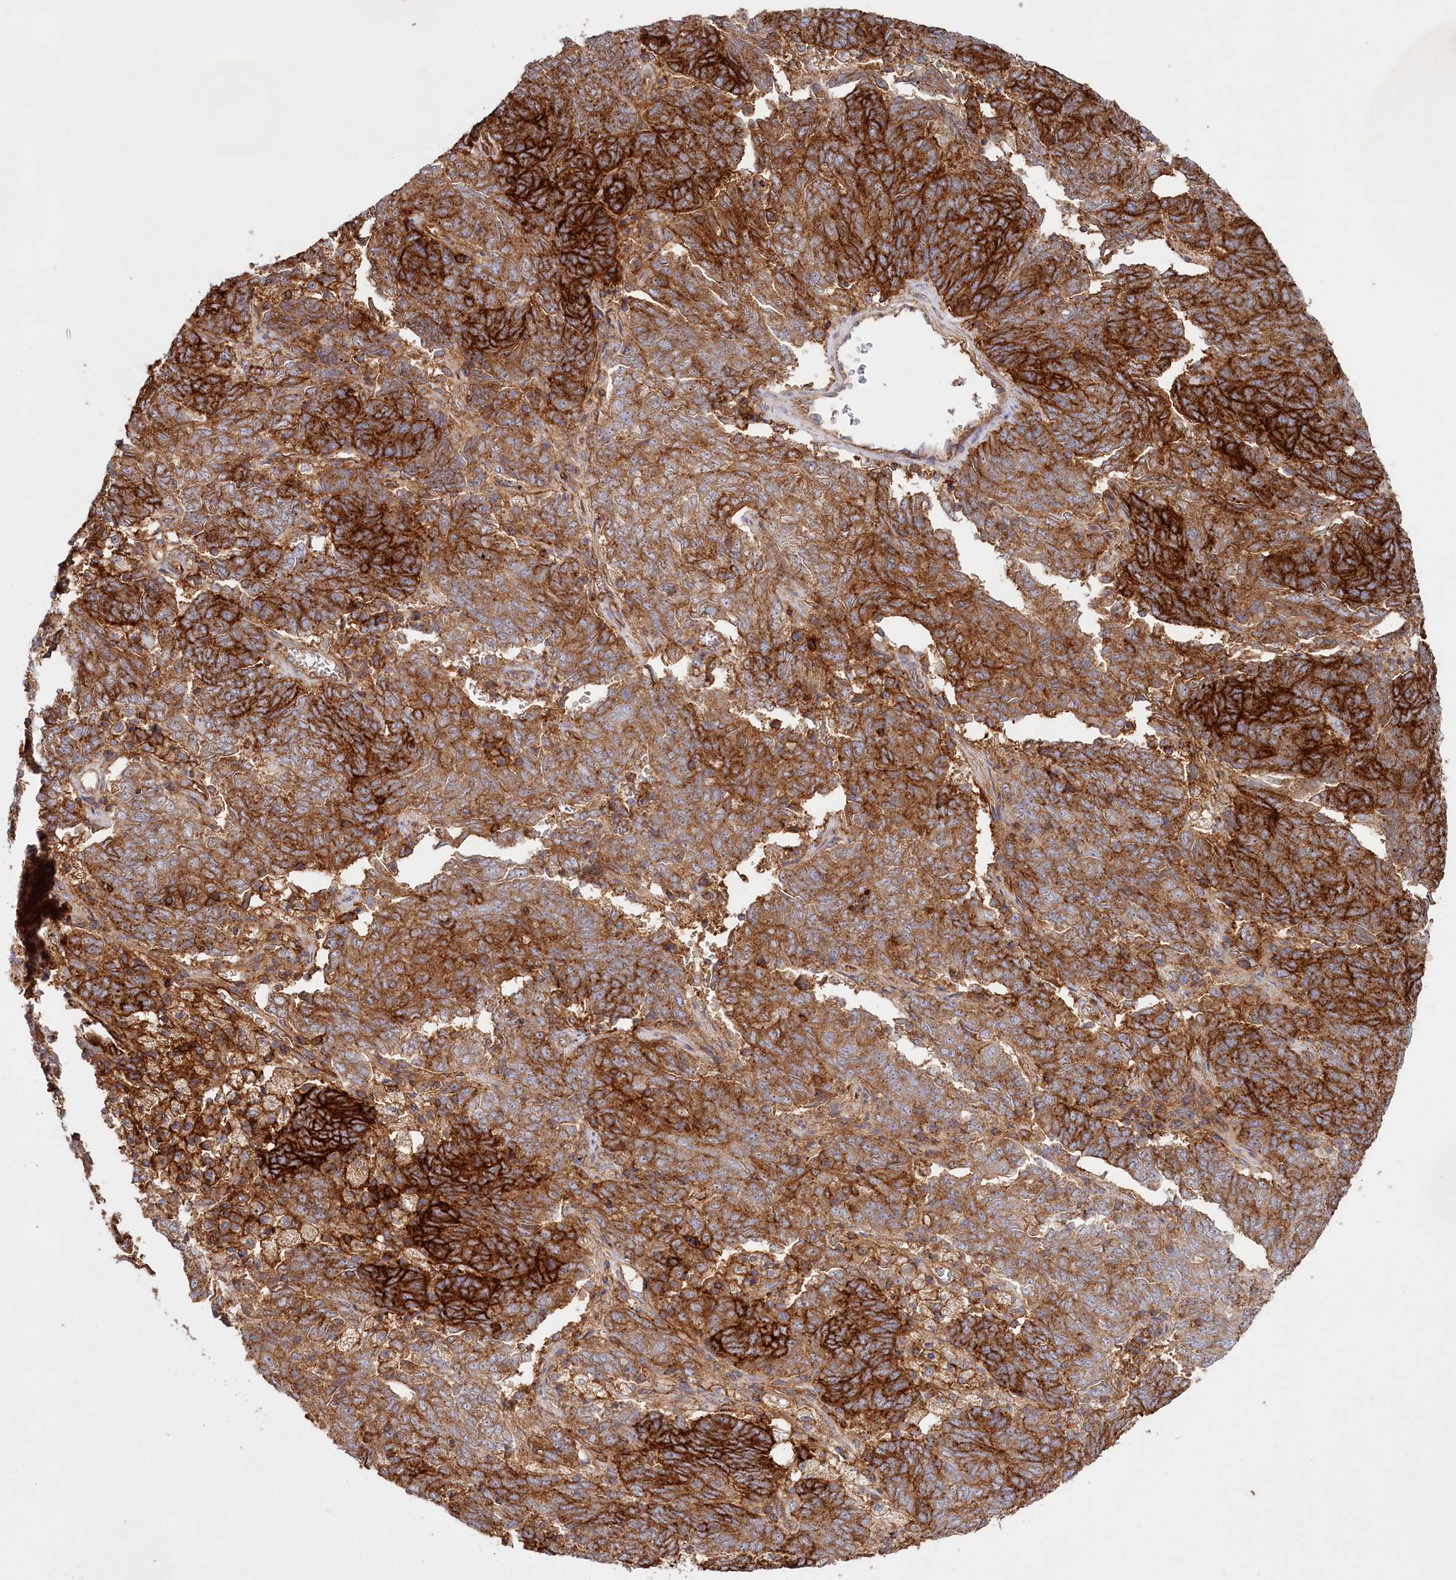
{"staining": {"intensity": "strong", "quantity": ">75%", "location": "cytoplasmic/membranous"}, "tissue": "endometrial cancer", "cell_type": "Tumor cells", "image_type": "cancer", "snomed": [{"axis": "morphology", "description": "Adenocarcinoma, NOS"}, {"axis": "topography", "description": "Endometrium"}], "caption": "Strong cytoplasmic/membranous positivity for a protein is present in about >75% of tumor cells of endometrial adenocarcinoma using immunohistochemistry.", "gene": "RBP5", "patient": {"sex": "female", "age": 80}}